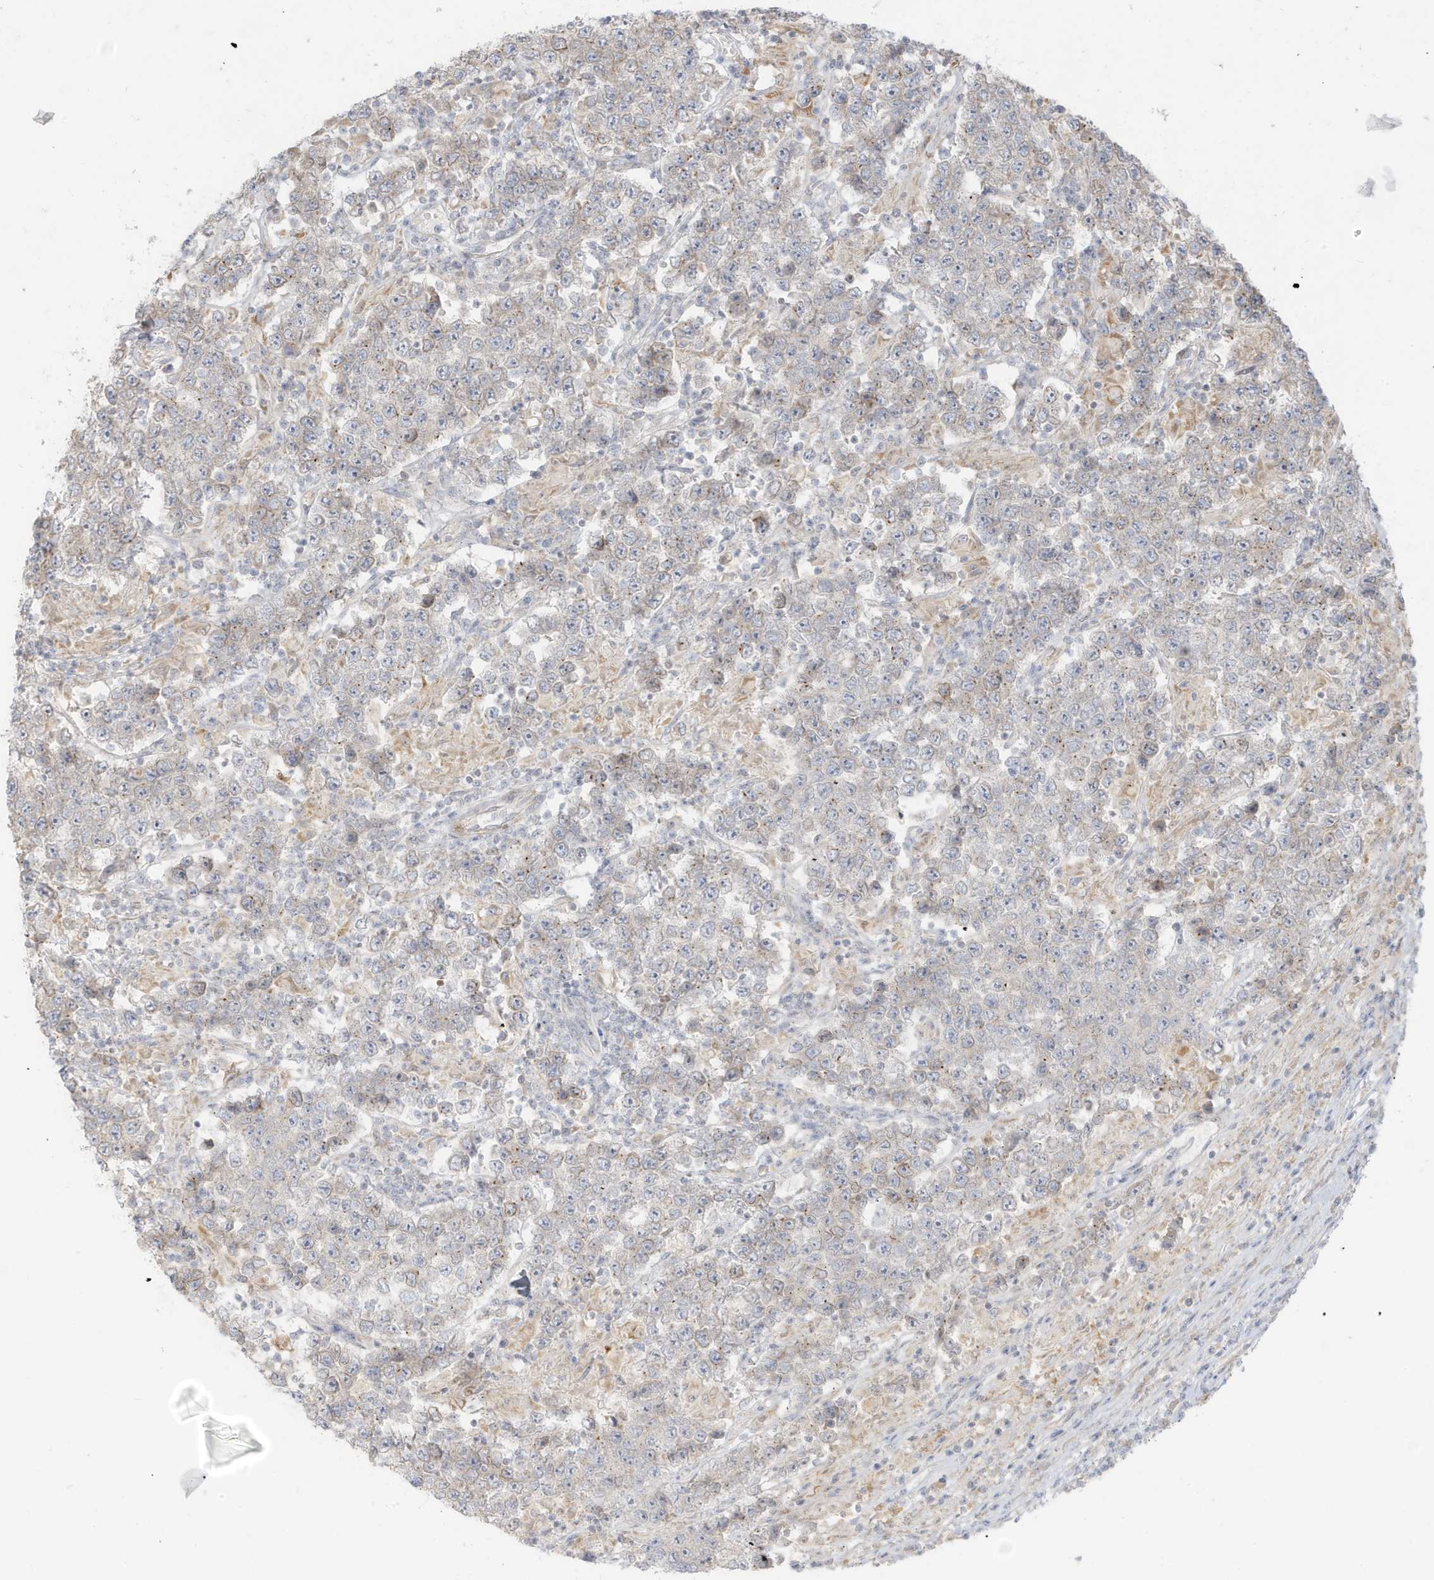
{"staining": {"intensity": "negative", "quantity": "none", "location": "none"}, "tissue": "testis cancer", "cell_type": "Tumor cells", "image_type": "cancer", "snomed": [{"axis": "morphology", "description": "Normal tissue, NOS"}, {"axis": "morphology", "description": "Urothelial carcinoma, High grade"}, {"axis": "morphology", "description": "Seminoma, NOS"}, {"axis": "morphology", "description": "Carcinoma, Embryonal, NOS"}, {"axis": "topography", "description": "Urinary bladder"}, {"axis": "topography", "description": "Testis"}], "caption": "A micrograph of human seminoma (testis) is negative for staining in tumor cells.", "gene": "MCOLN1", "patient": {"sex": "male", "age": 41}}